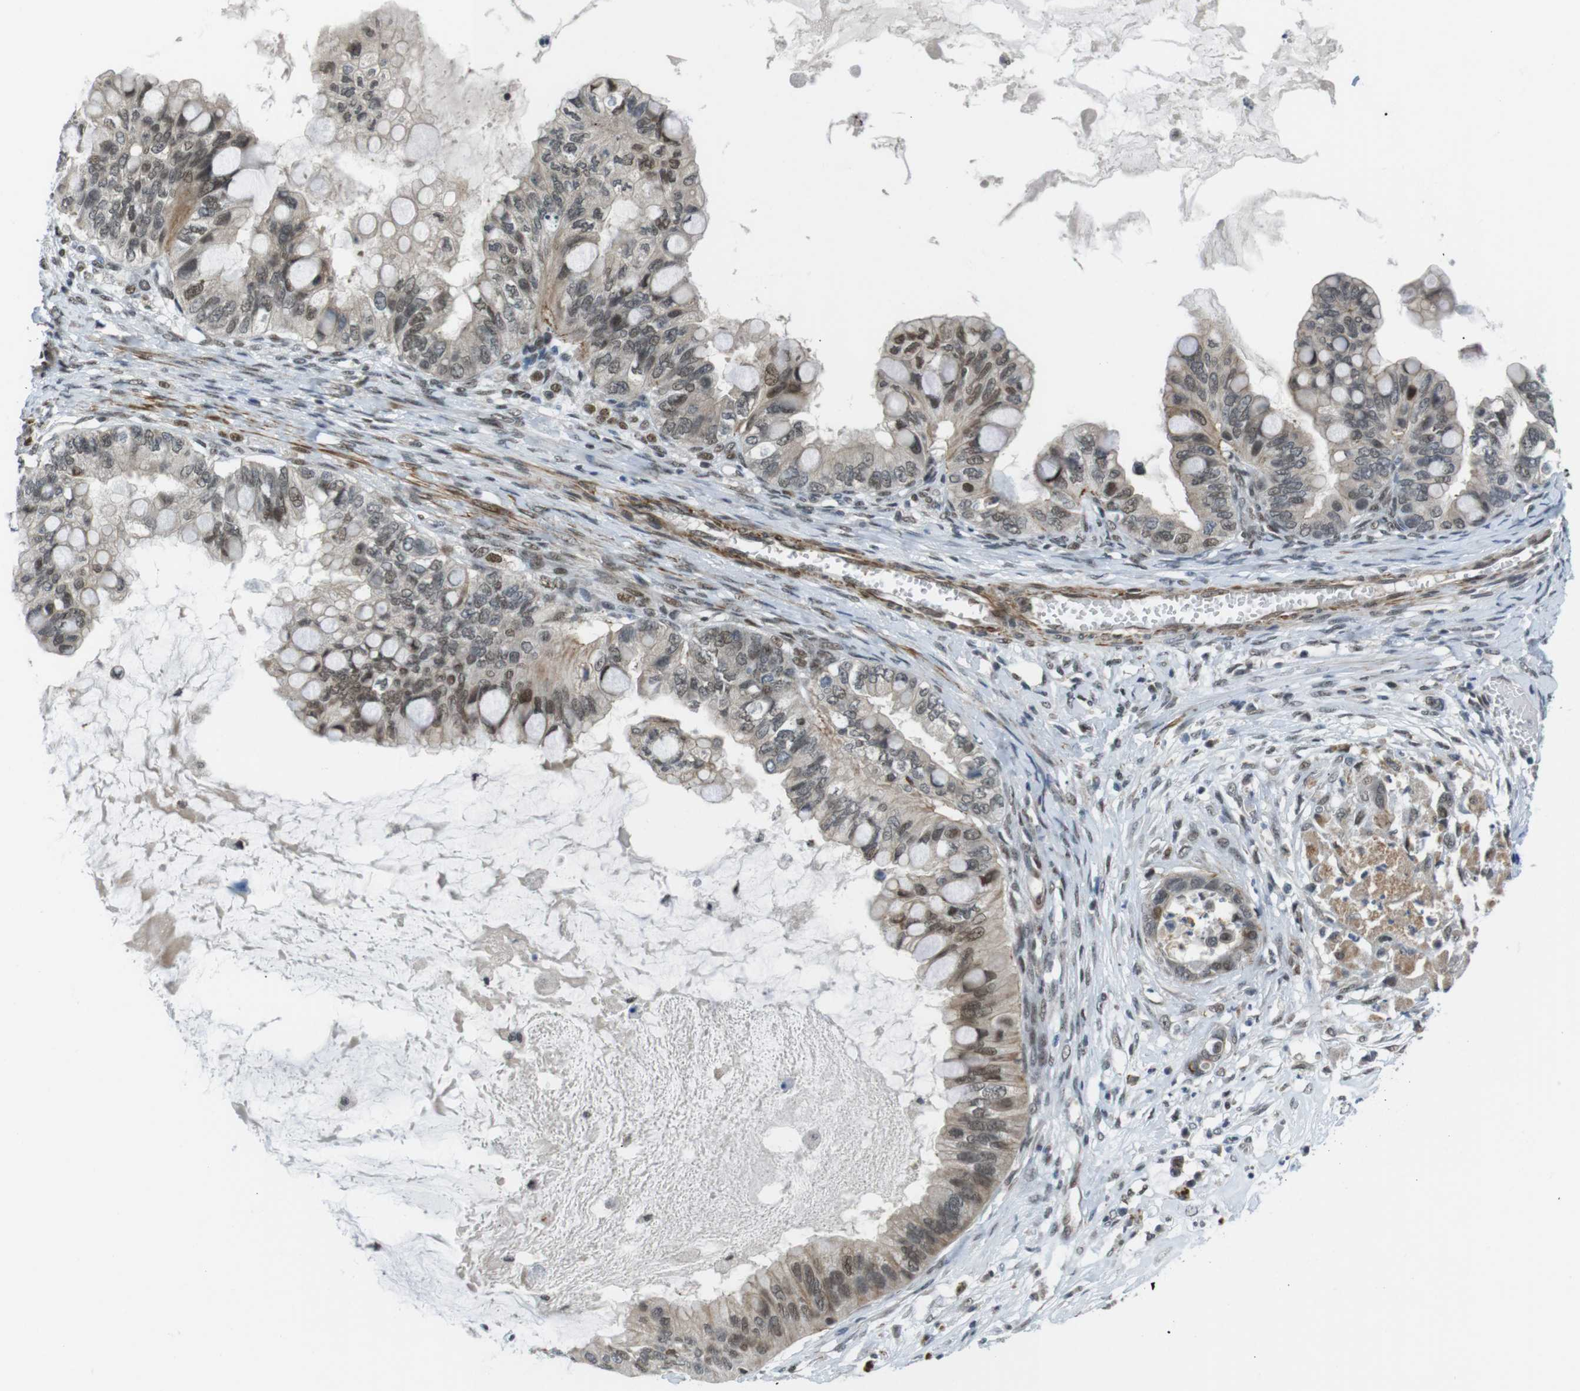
{"staining": {"intensity": "weak", "quantity": "25%-75%", "location": "nuclear"}, "tissue": "ovarian cancer", "cell_type": "Tumor cells", "image_type": "cancer", "snomed": [{"axis": "morphology", "description": "Cystadenocarcinoma, mucinous, NOS"}, {"axis": "topography", "description": "Ovary"}], "caption": "DAB immunohistochemical staining of ovarian mucinous cystadenocarcinoma shows weak nuclear protein staining in about 25%-75% of tumor cells.", "gene": "USP7", "patient": {"sex": "female", "age": 80}}